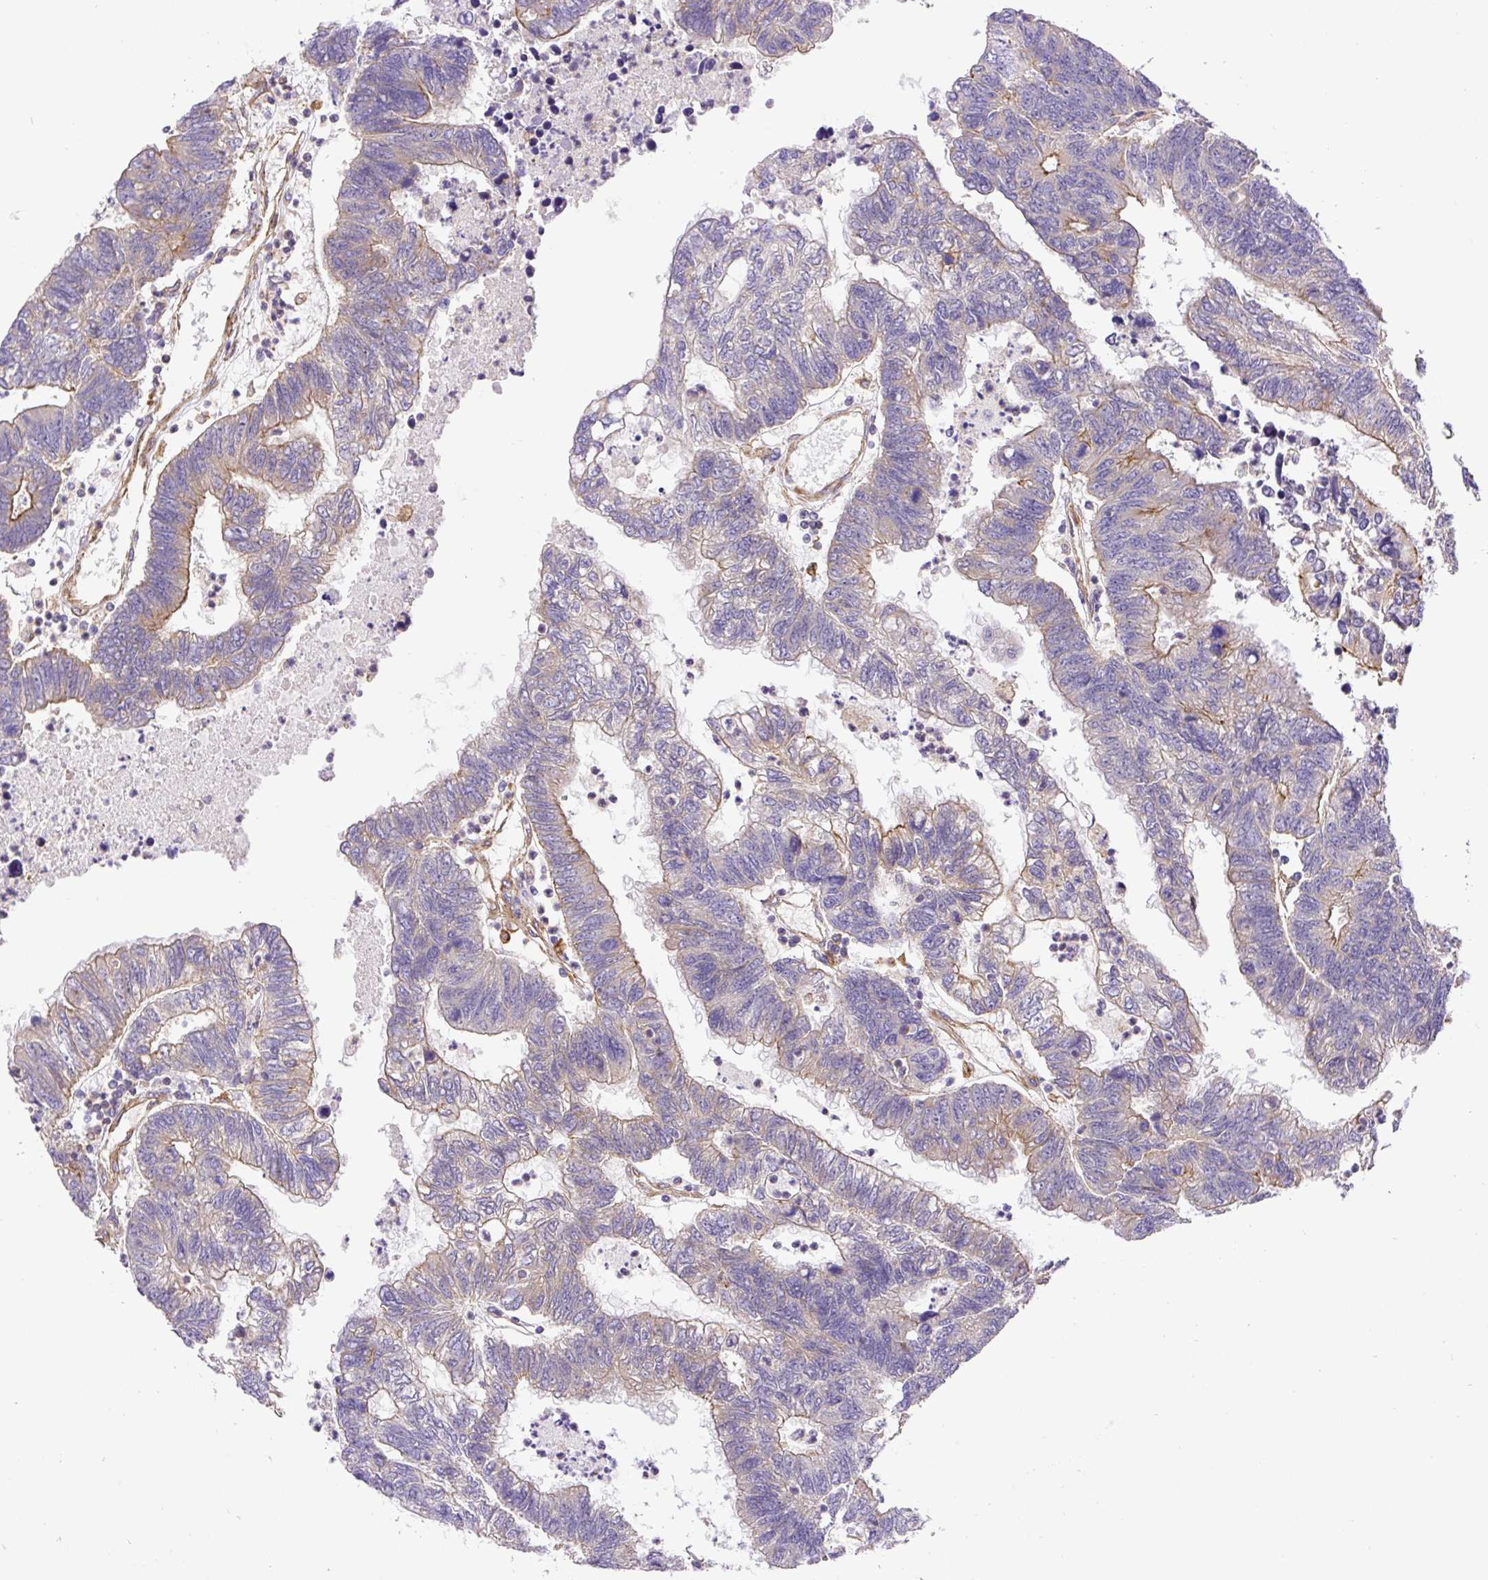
{"staining": {"intensity": "moderate", "quantity": "25%-75%", "location": "cytoplasmic/membranous"}, "tissue": "colorectal cancer", "cell_type": "Tumor cells", "image_type": "cancer", "snomed": [{"axis": "morphology", "description": "Adenocarcinoma, NOS"}, {"axis": "topography", "description": "Colon"}], "caption": "Immunohistochemistry (DAB) staining of colorectal cancer (adenocarcinoma) reveals moderate cytoplasmic/membranous protein expression in approximately 25%-75% of tumor cells.", "gene": "DCTN1", "patient": {"sex": "female", "age": 48}}